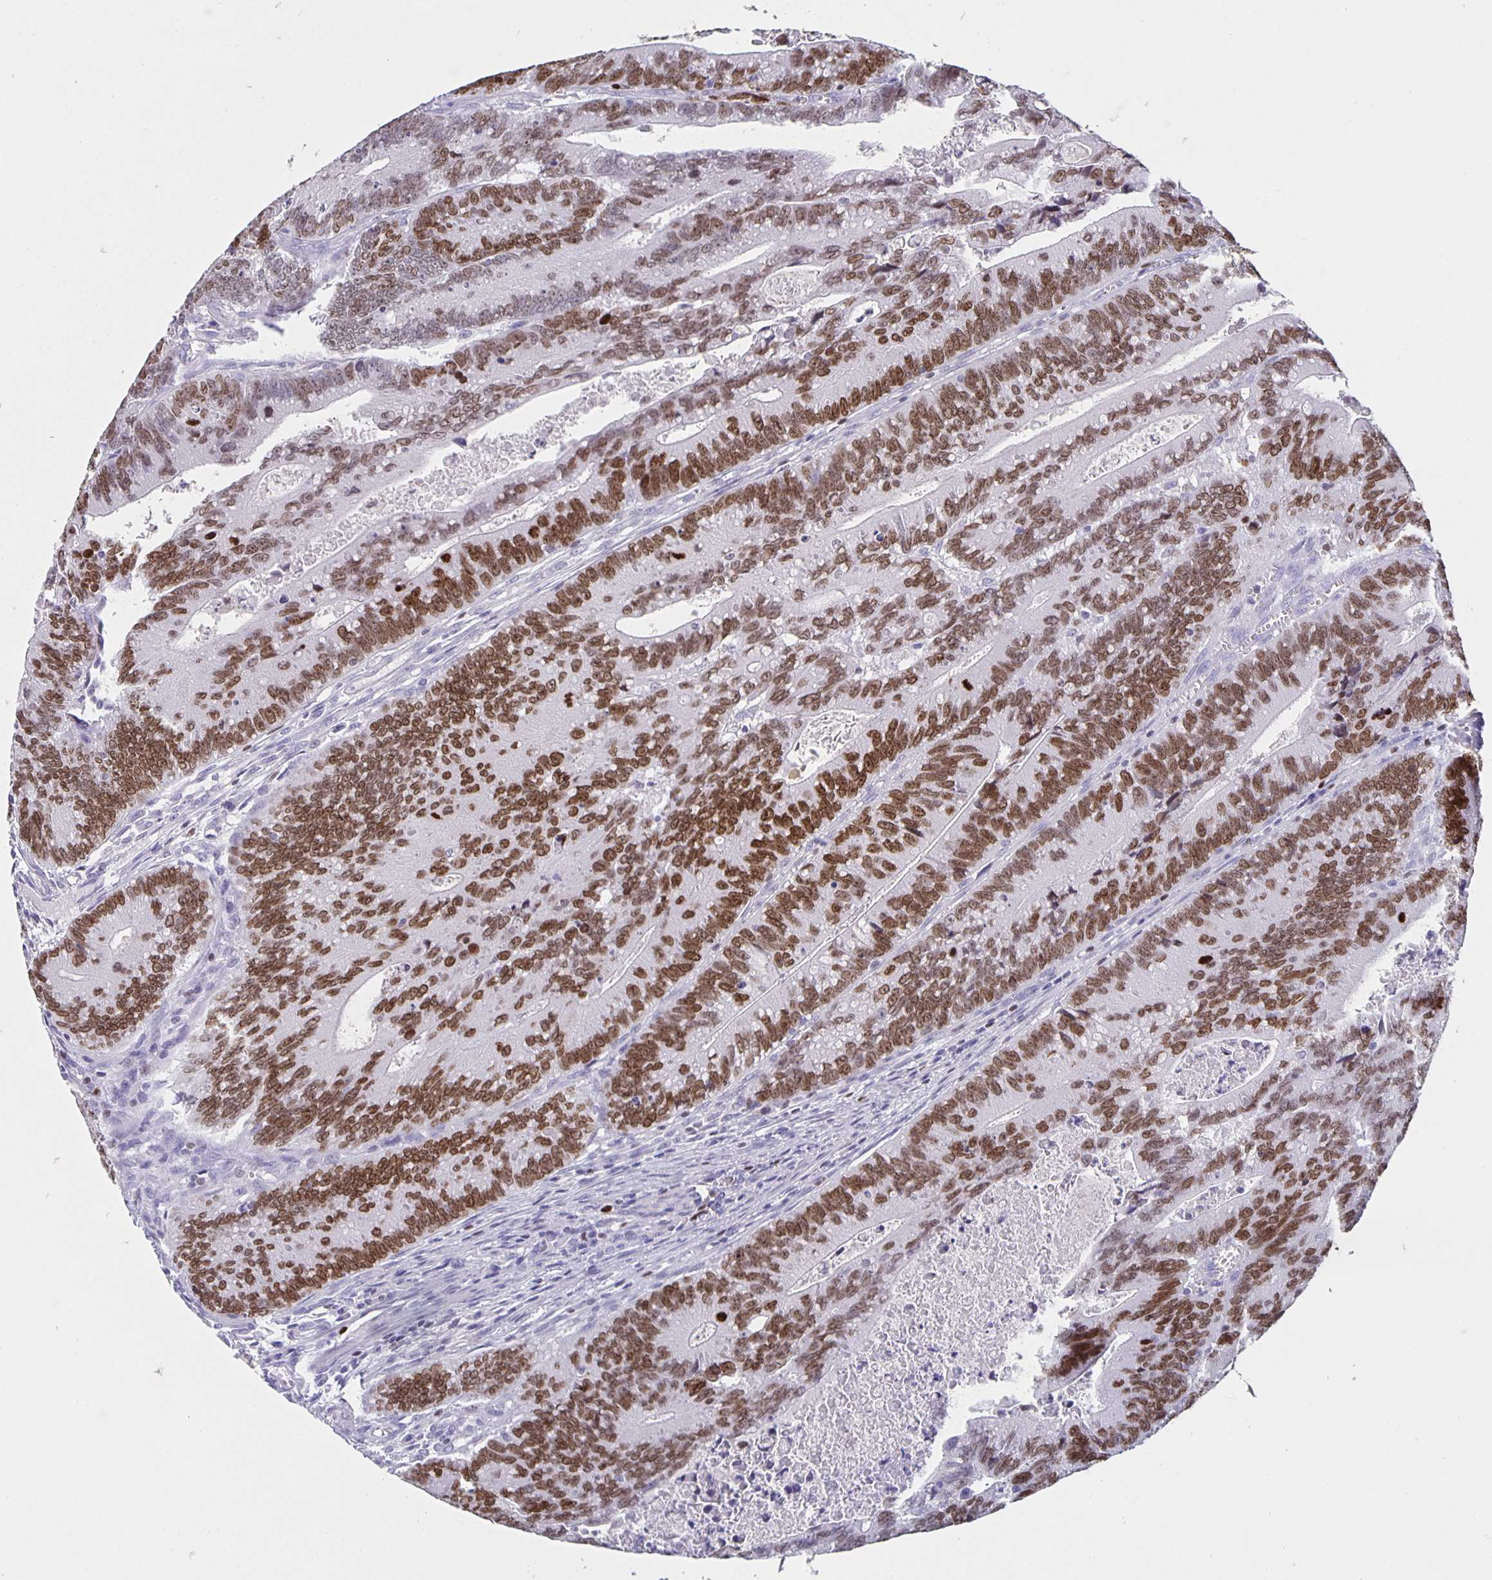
{"staining": {"intensity": "moderate", "quantity": ">75%", "location": "nuclear"}, "tissue": "colorectal cancer", "cell_type": "Tumor cells", "image_type": "cancer", "snomed": [{"axis": "morphology", "description": "Adenocarcinoma, NOS"}, {"axis": "topography", "description": "Rectum"}], "caption": "A medium amount of moderate nuclear staining is seen in about >75% of tumor cells in colorectal adenocarcinoma tissue. The staining was performed using DAB to visualize the protein expression in brown, while the nuclei were stained in blue with hematoxylin (Magnification: 20x).", "gene": "SATB2", "patient": {"sex": "female", "age": 81}}